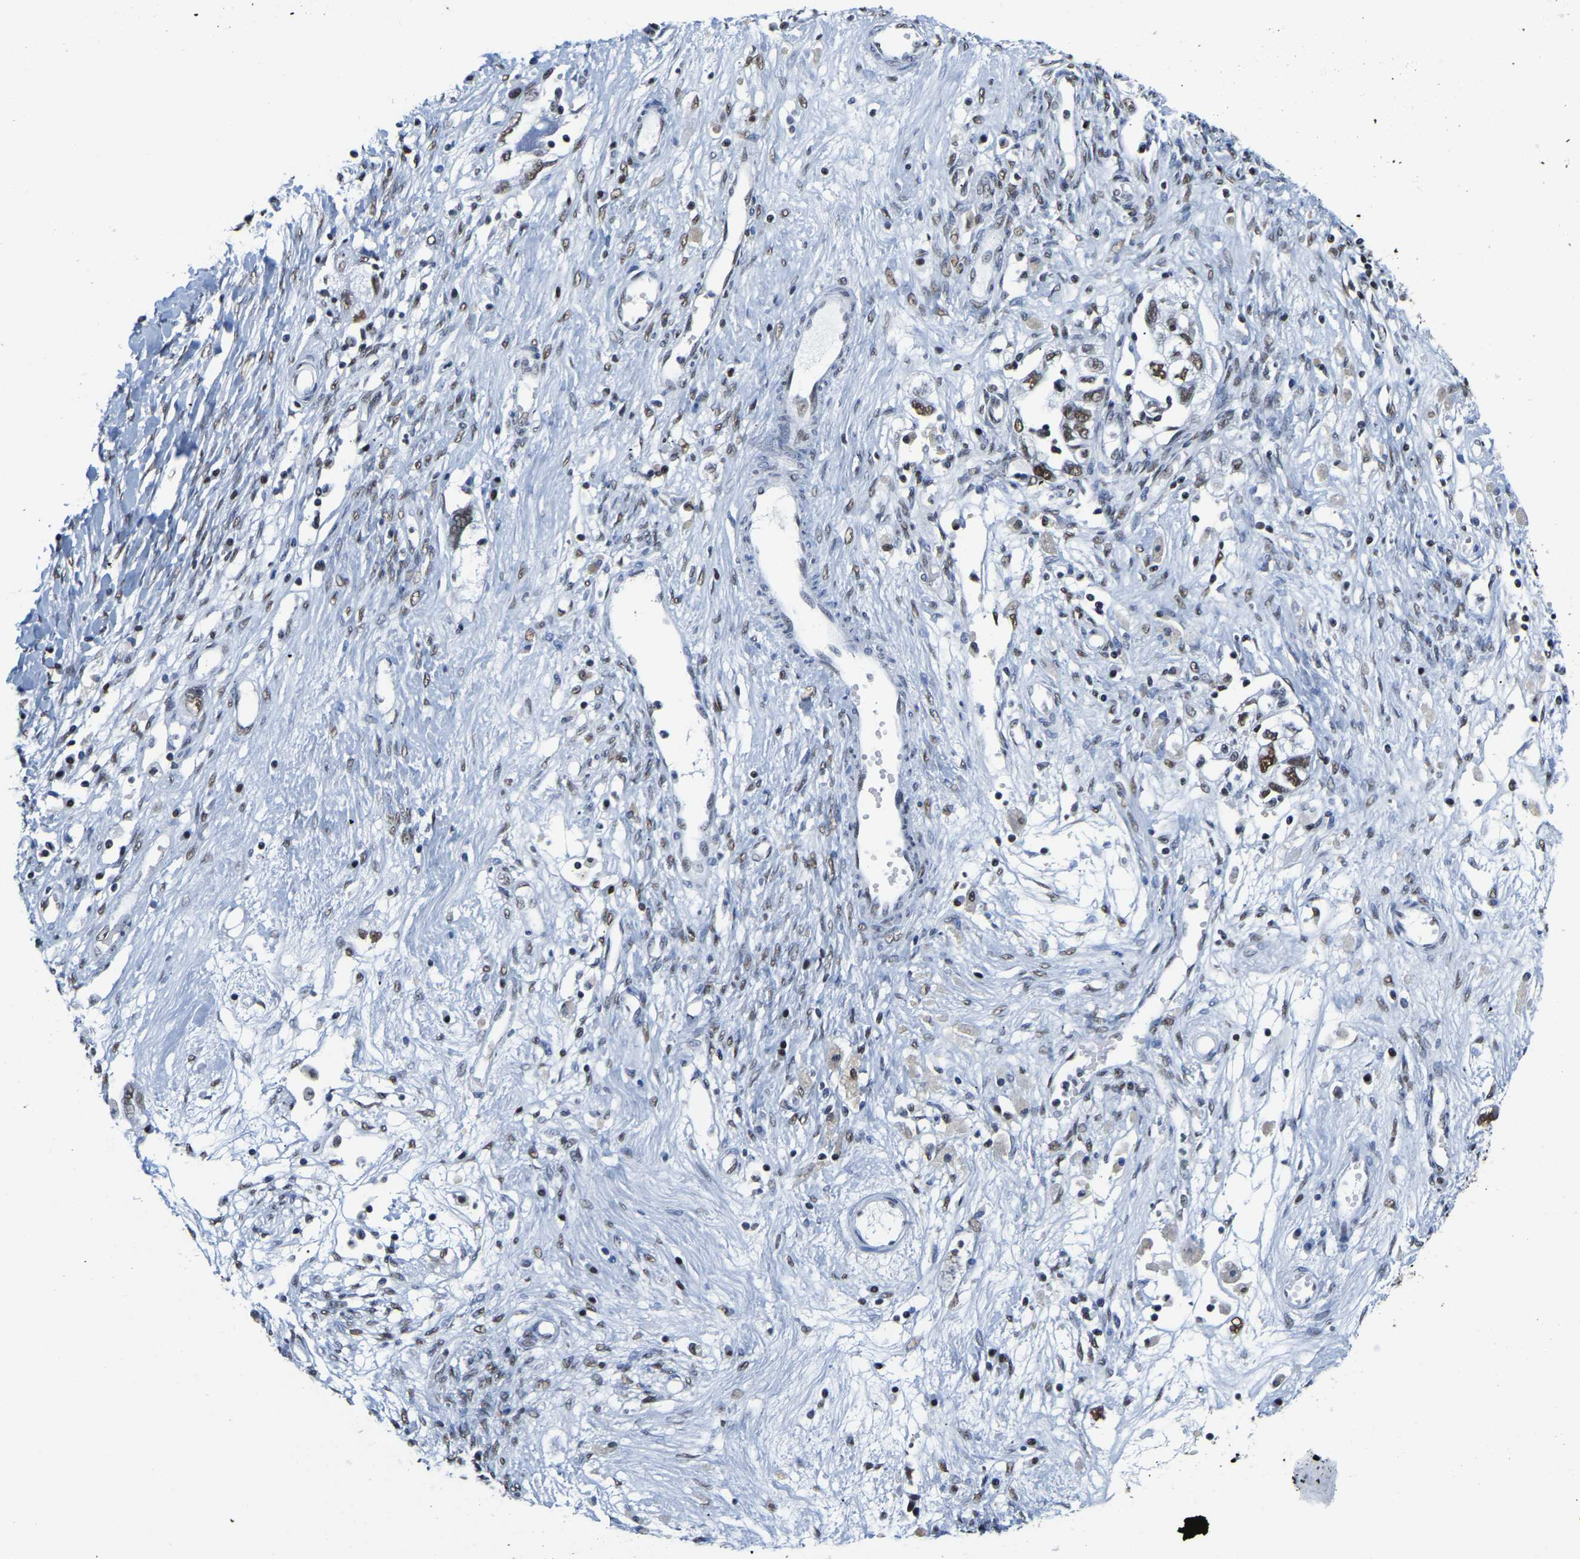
{"staining": {"intensity": "moderate", "quantity": ">75%", "location": "nuclear"}, "tissue": "ovarian cancer", "cell_type": "Tumor cells", "image_type": "cancer", "snomed": [{"axis": "morphology", "description": "Carcinoma, NOS"}, {"axis": "morphology", "description": "Cystadenocarcinoma, serous, NOS"}, {"axis": "topography", "description": "Ovary"}], "caption": "About >75% of tumor cells in human ovarian serous cystadenocarcinoma exhibit moderate nuclear protein positivity as visualized by brown immunohistochemical staining.", "gene": "UBA1", "patient": {"sex": "female", "age": 69}}